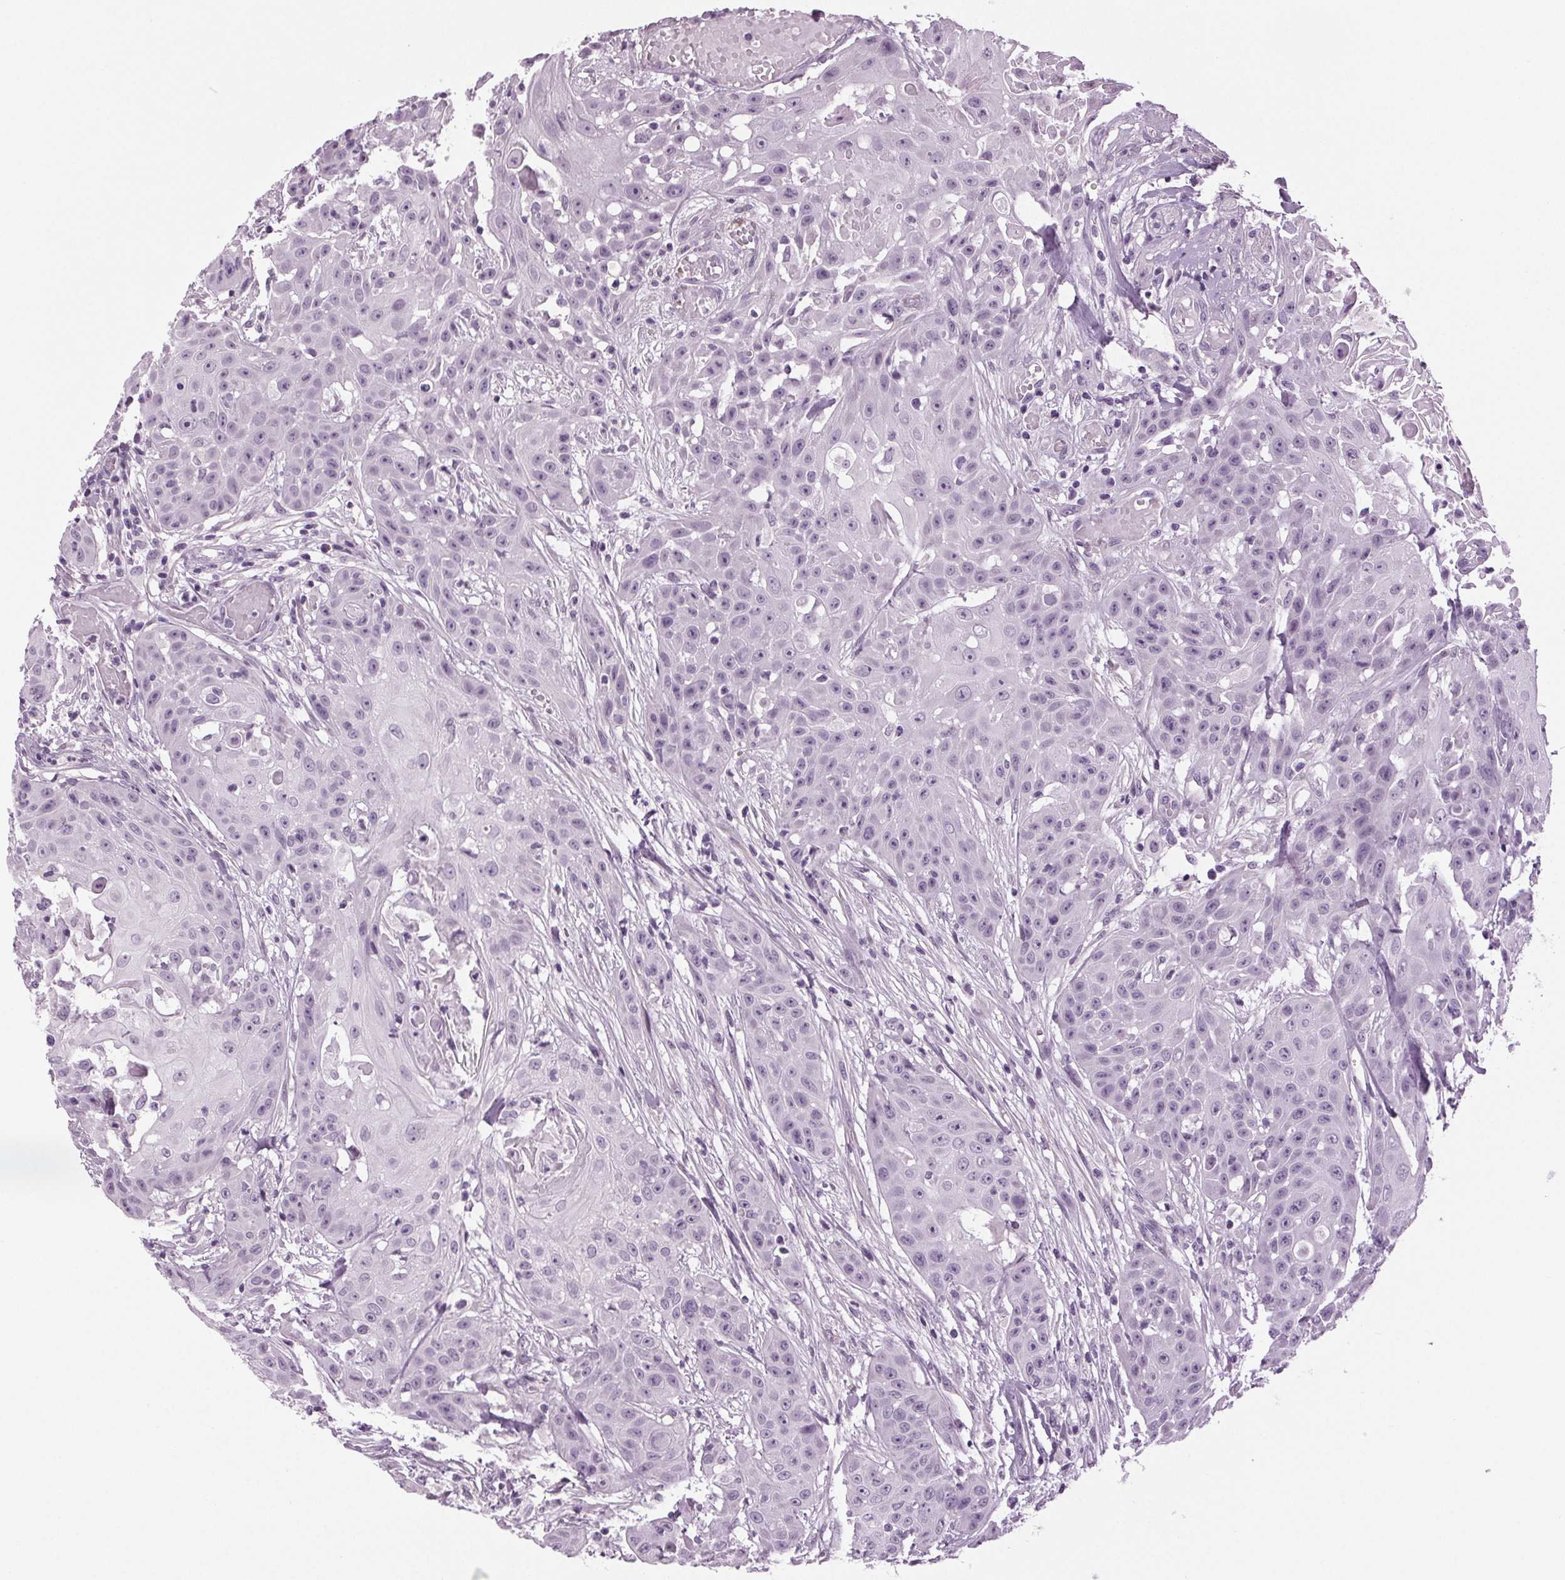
{"staining": {"intensity": "negative", "quantity": "none", "location": "none"}, "tissue": "head and neck cancer", "cell_type": "Tumor cells", "image_type": "cancer", "snomed": [{"axis": "morphology", "description": "Squamous cell carcinoma, NOS"}, {"axis": "topography", "description": "Oral tissue"}, {"axis": "topography", "description": "Head-Neck"}], "caption": "The histopathology image shows no significant positivity in tumor cells of head and neck cancer.", "gene": "DNAH12", "patient": {"sex": "female", "age": 55}}